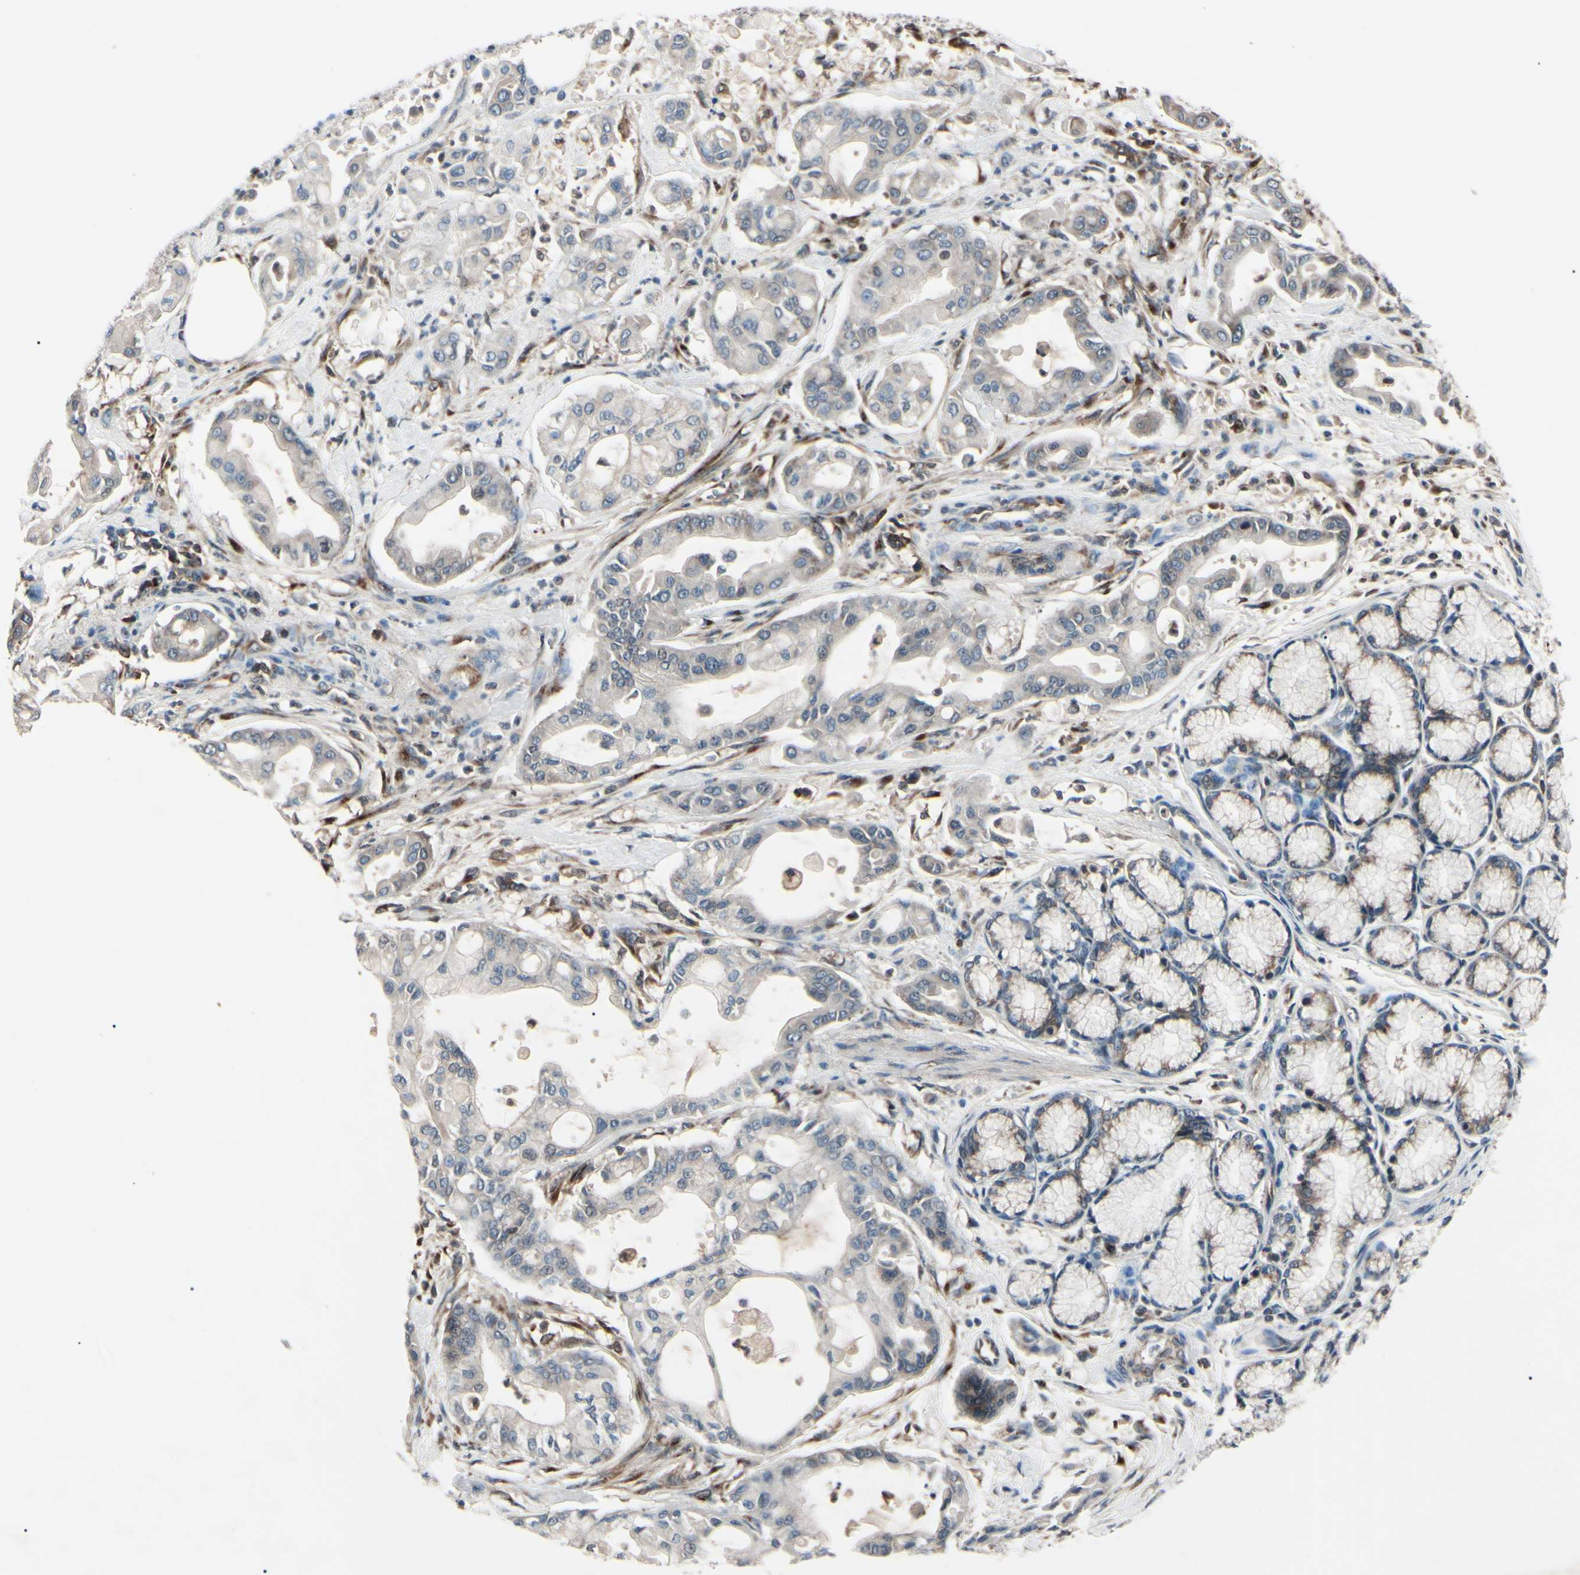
{"staining": {"intensity": "weak", "quantity": "25%-75%", "location": "cytoplasmic/membranous"}, "tissue": "pancreatic cancer", "cell_type": "Tumor cells", "image_type": "cancer", "snomed": [{"axis": "morphology", "description": "Adenocarcinoma, NOS"}, {"axis": "morphology", "description": "Adenocarcinoma, metastatic, NOS"}, {"axis": "topography", "description": "Lymph node"}, {"axis": "topography", "description": "Pancreas"}, {"axis": "topography", "description": "Duodenum"}], "caption": "Brown immunohistochemical staining in human pancreatic cancer (metastatic adenocarcinoma) shows weak cytoplasmic/membranous positivity in about 25%-75% of tumor cells.", "gene": "MAPRE1", "patient": {"sex": "female", "age": 64}}